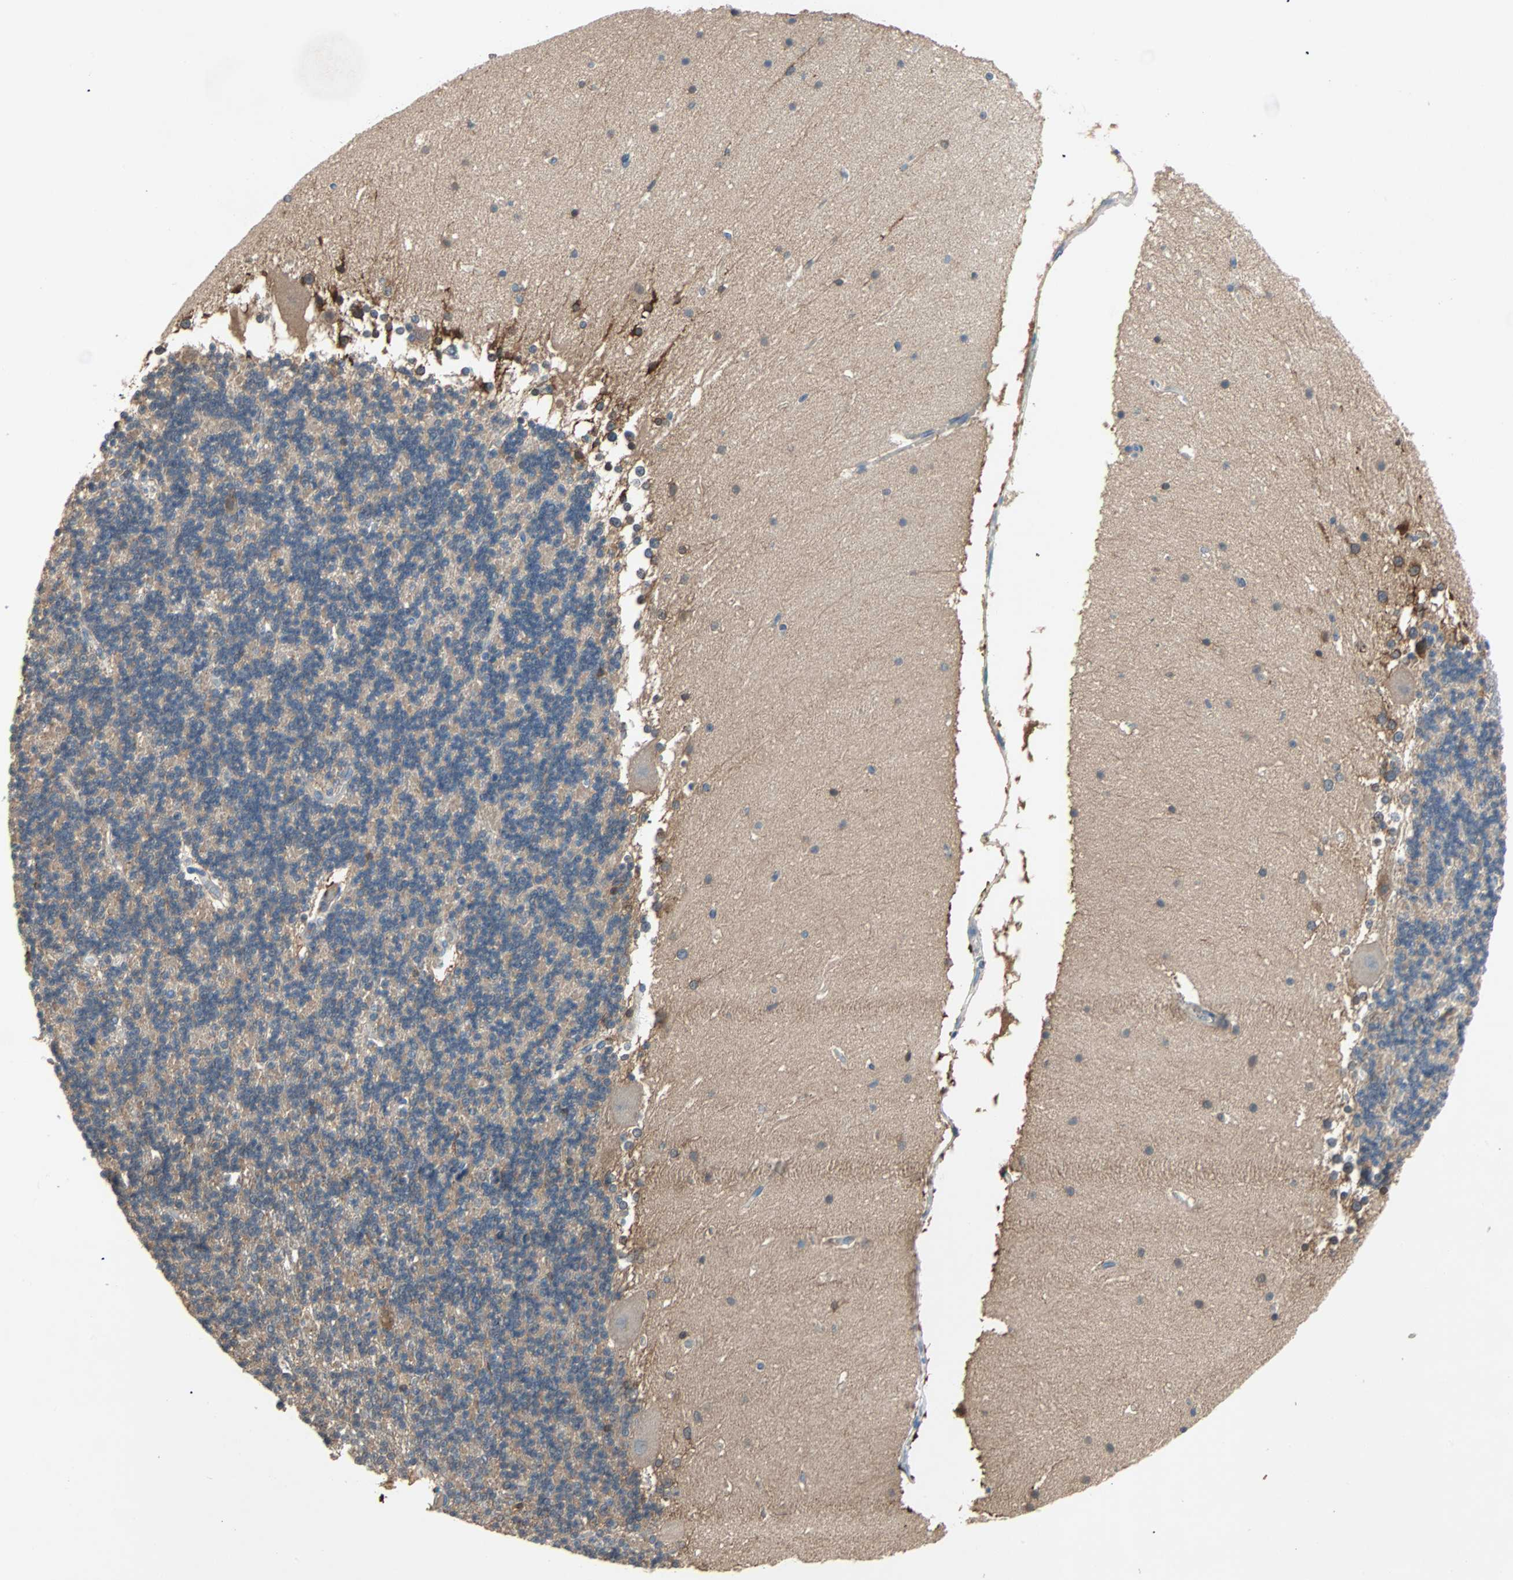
{"staining": {"intensity": "negative", "quantity": "none", "location": "none"}, "tissue": "cerebellum", "cell_type": "Cells in granular layer", "image_type": "normal", "snomed": [{"axis": "morphology", "description": "Normal tissue, NOS"}, {"axis": "topography", "description": "Cerebellum"}], "caption": "Protein analysis of unremarkable cerebellum displays no significant expression in cells in granular layer. (Stains: DAB immunohistochemistry with hematoxylin counter stain, Microscopy: brightfield microscopy at high magnification).", "gene": "TNFRSF12A", "patient": {"sex": "female", "age": 19}}